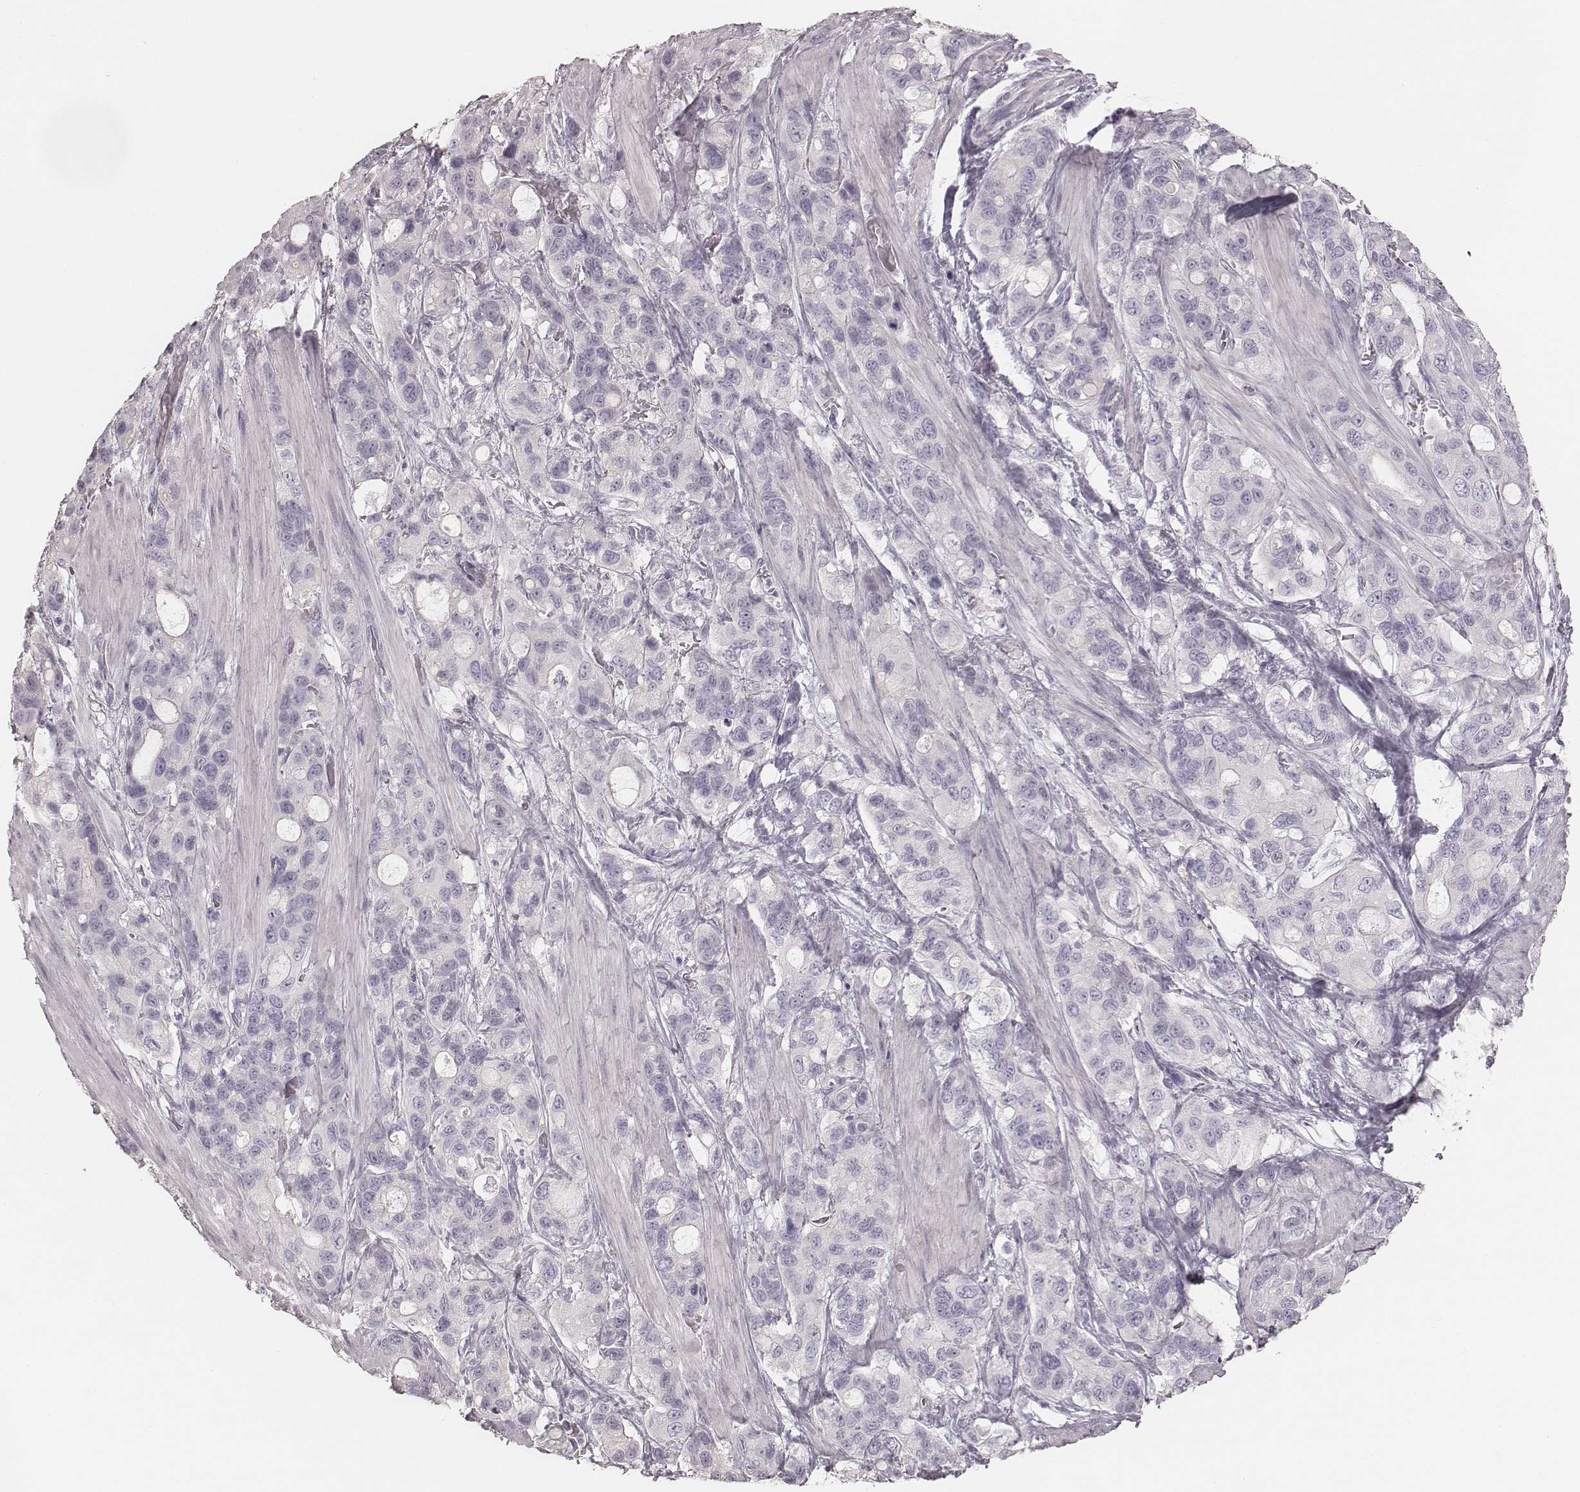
{"staining": {"intensity": "negative", "quantity": "none", "location": "none"}, "tissue": "stomach cancer", "cell_type": "Tumor cells", "image_type": "cancer", "snomed": [{"axis": "morphology", "description": "Adenocarcinoma, NOS"}, {"axis": "topography", "description": "Stomach"}], "caption": "Adenocarcinoma (stomach) stained for a protein using immunohistochemistry reveals no positivity tumor cells.", "gene": "ZP4", "patient": {"sex": "male", "age": 63}}